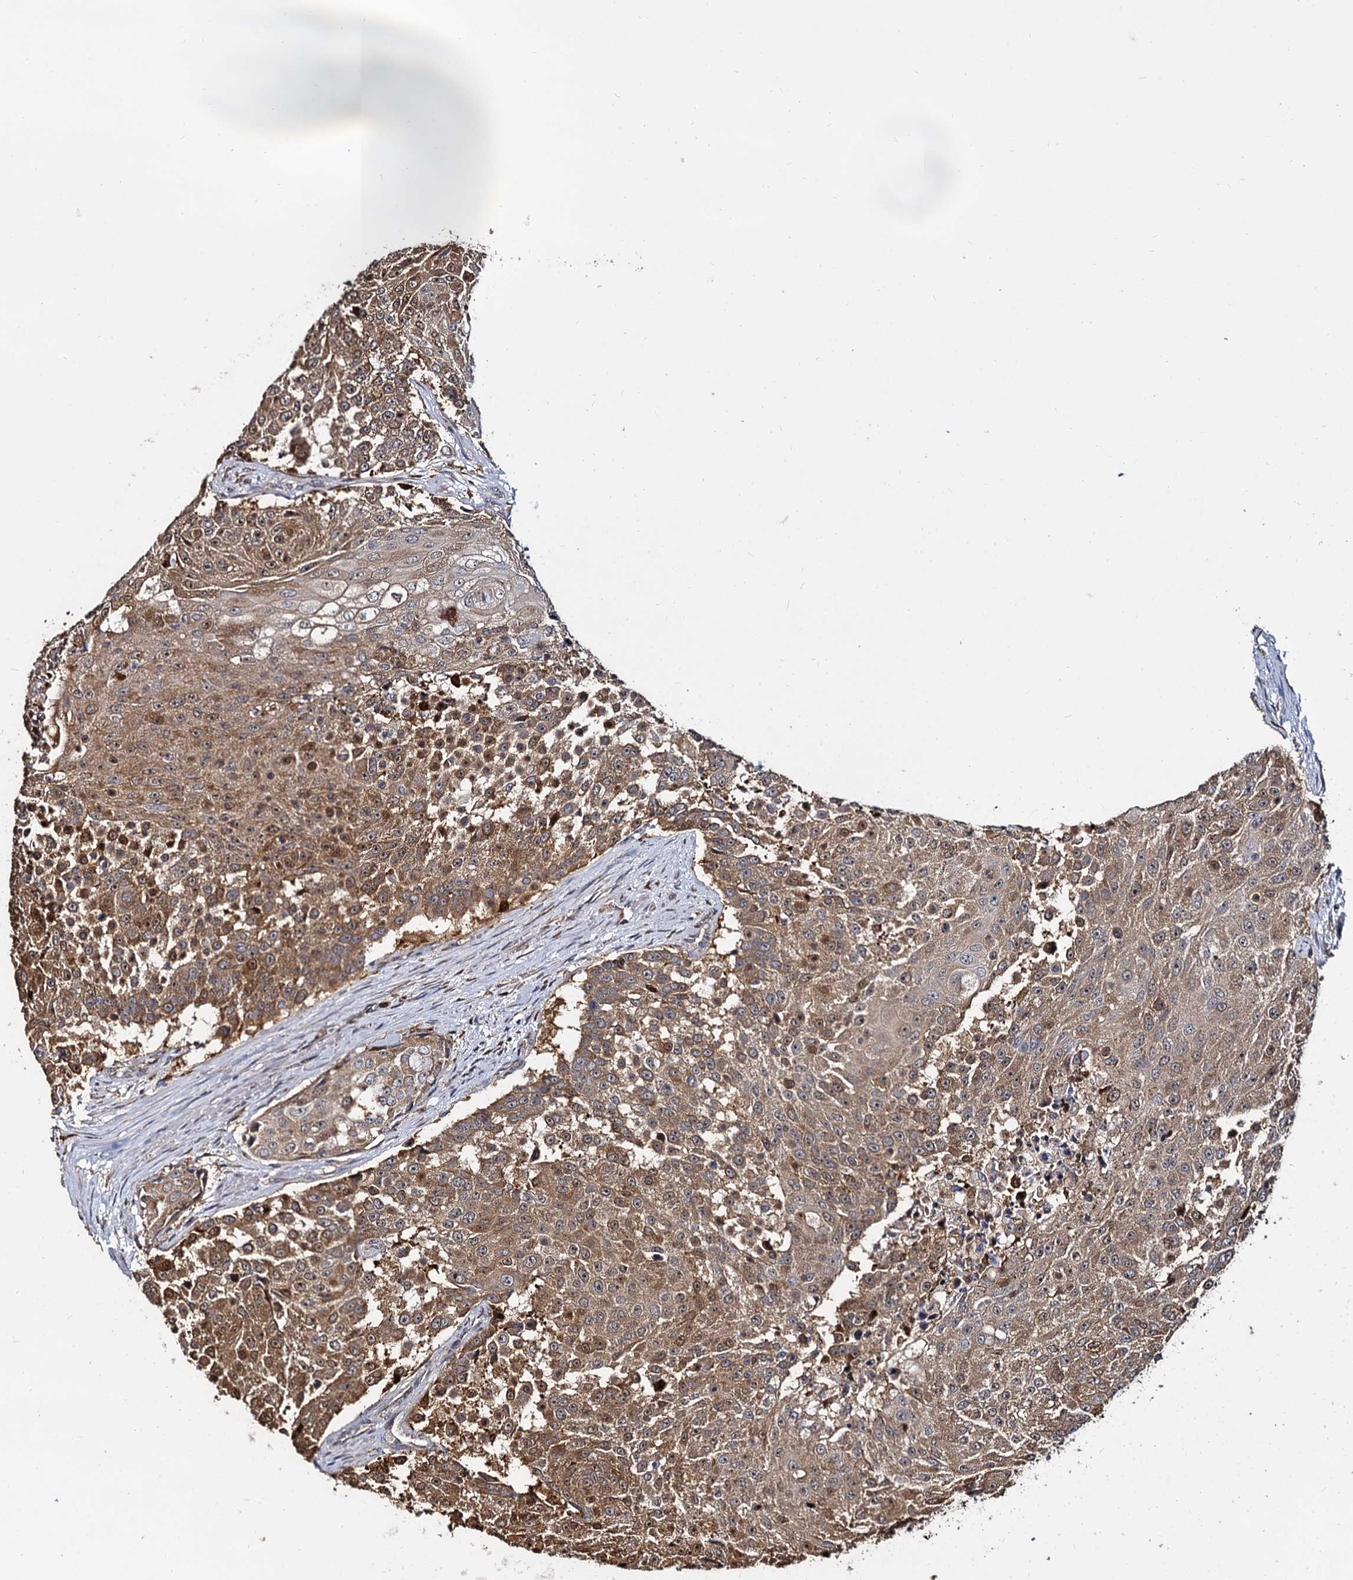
{"staining": {"intensity": "moderate", "quantity": ">75%", "location": "cytoplasmic/membranous"}, "tissue": "urothelial cancer", "cell_type": "Tumor cells", "image_type": "cancer", "snomed": [{"axis": "morphology", "description": "Urothelial carcinoma, High grade"}, {"axis": "topography", "description": "Urinary bladder"}], "caption": "Moderate cytoplasmic/membranous staining is seen in approximately >75% of tumor cells in urothelial cancer.", "gene": "WWC3", "patient": {"sex": "female", "age": 63}}